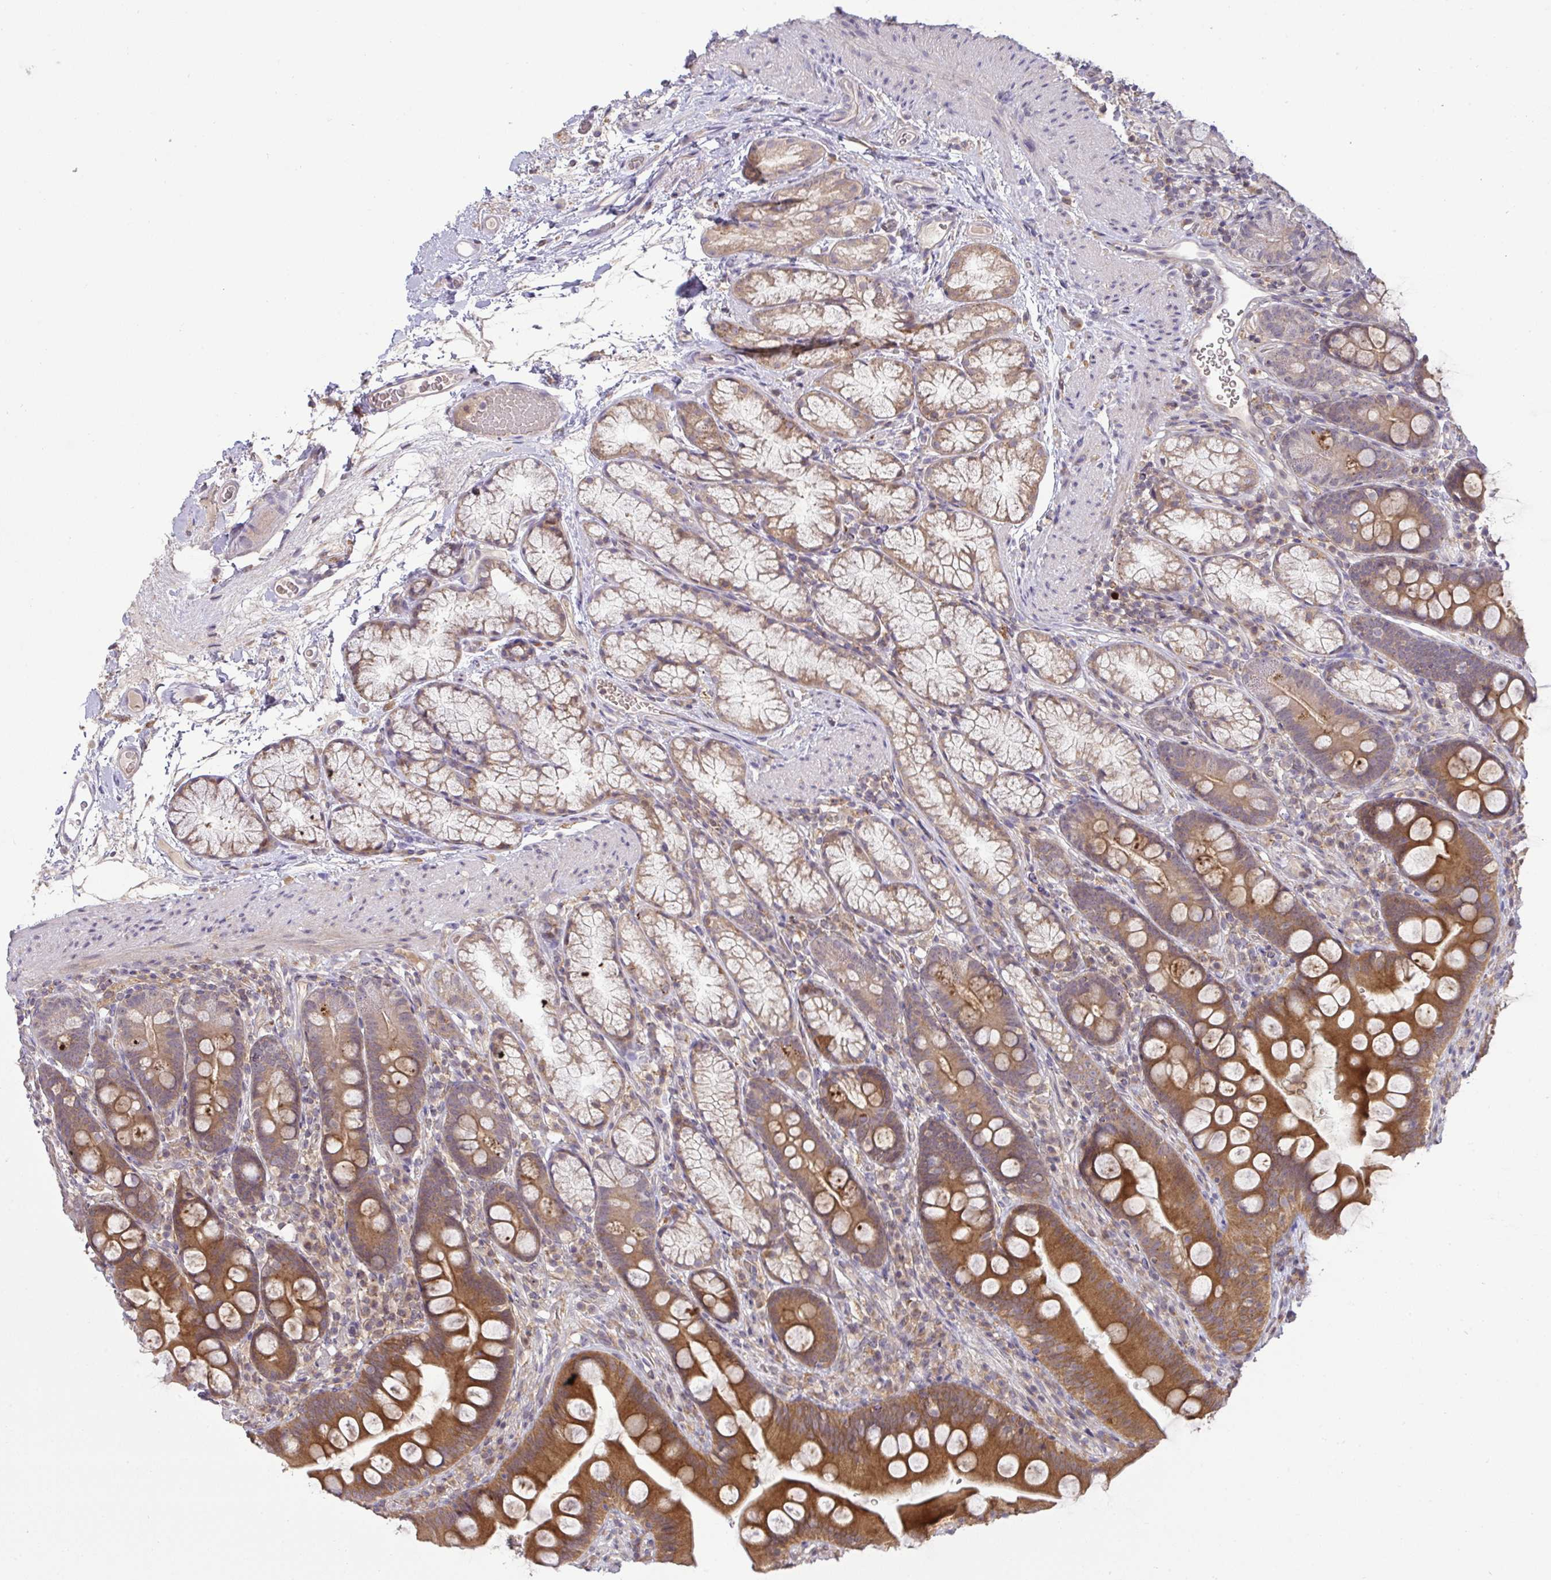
{"staining": {"intensity": "strong", "quantity": "25%-75%", "location": "cytoplasmic/membranous"}, "tissue": "duodenum", "cell_type": "Glandular cells", "image_type": "normal", "snomed": [{"axis": "morphology", "description": "Normal tissue, NOS"}, {"axis": "topography", "description": "Duodenum"}], "caption": "Brown immunohistochemical staining in unremarkable duodenum exhibits strong cytoplasmic/membranous expression in approximately 25%-75% of glandular cells.", "gene": "SLC9A6", "patient": {"sex": "female", "age": 67}}